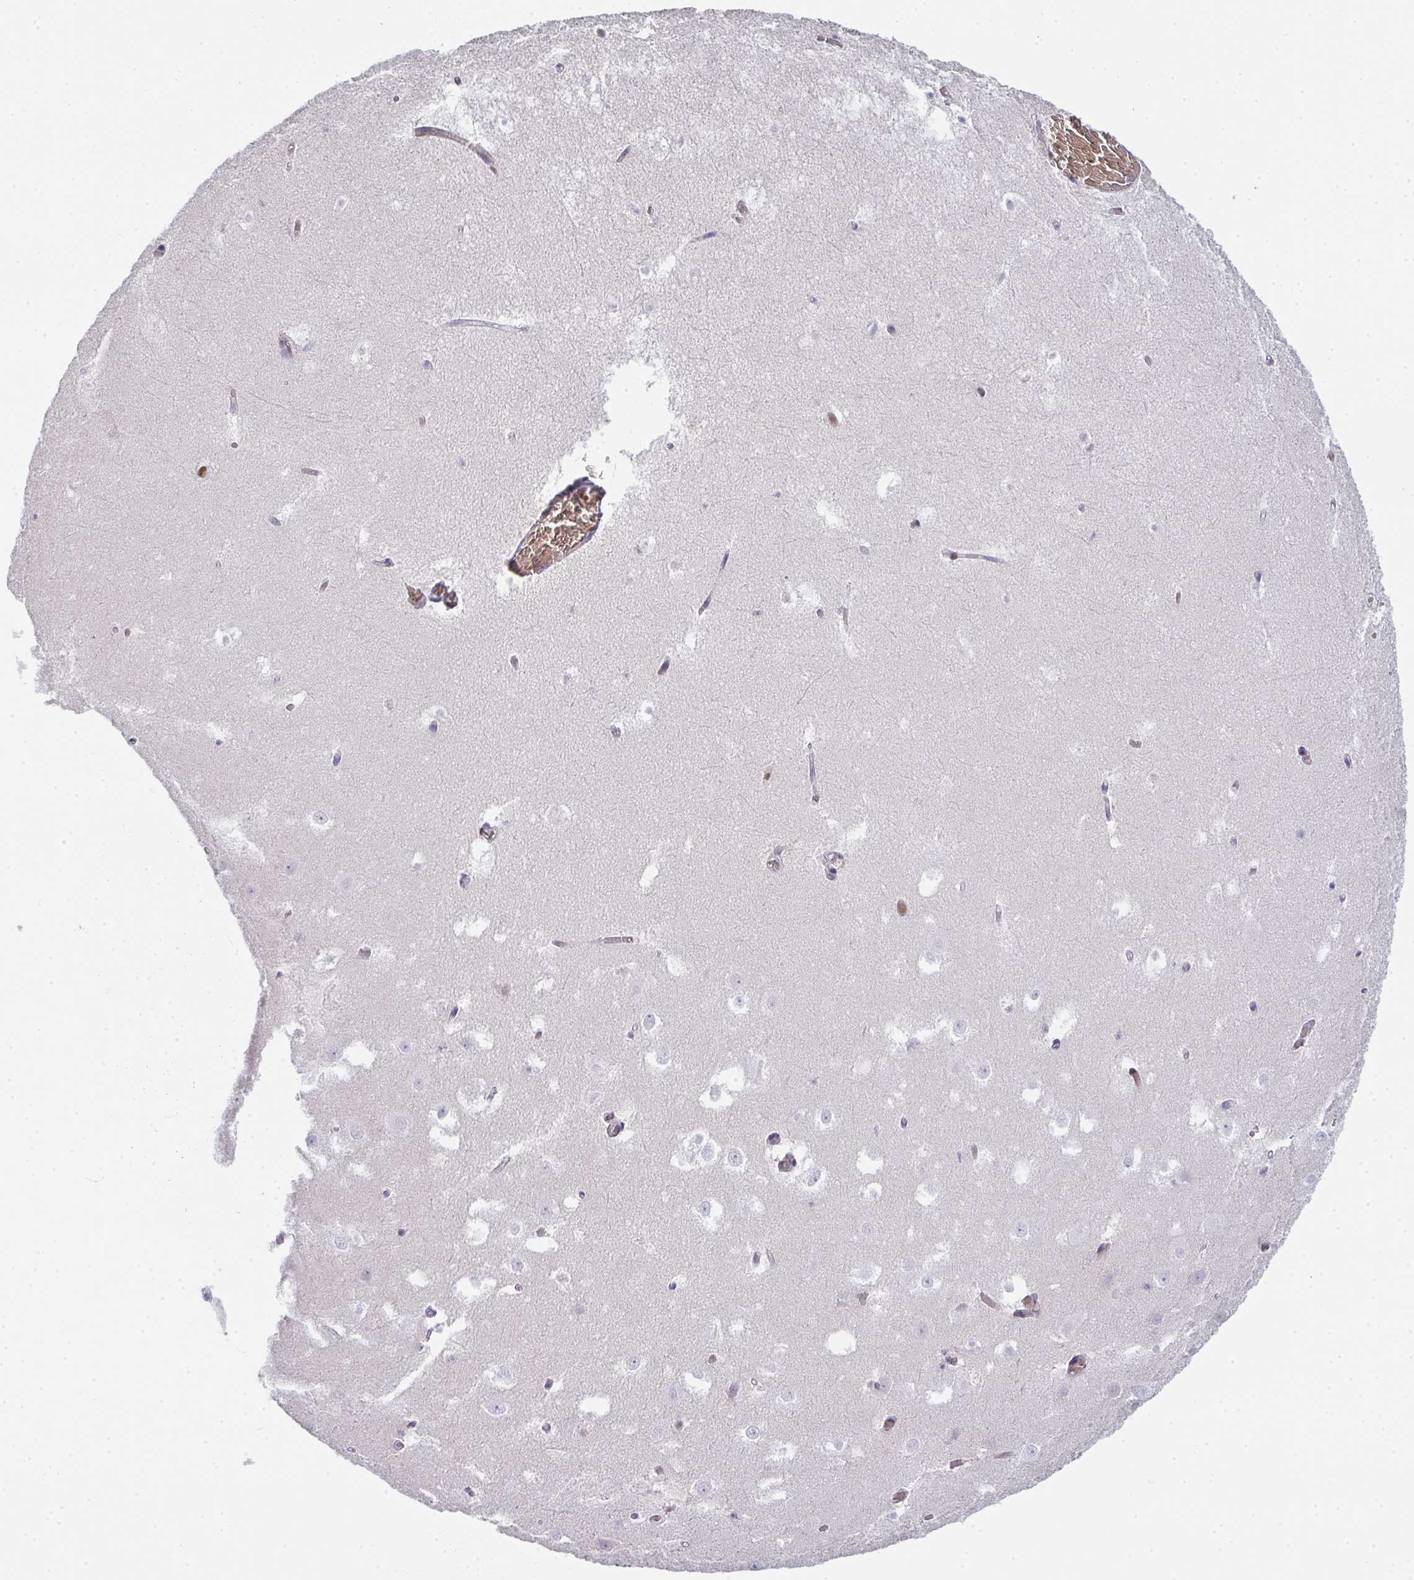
{"staining": {"intensity": "moderate", "quantity": "<25%", "location": "nuclear"}, "tissue": "hippocampus", "cell_type": "Glial cells", "image_type": "normal", "snomed": [{"axis": "morphology", "description": "Normal tissue, NOS"}, {"axis": "topography", "description": "Hippocampus"}], "caption": "Hippocampus stained with IHC exhibits moderate nuclear expression in approximately <25% of glial cells.", "gene": "TNMD", "patient": {"sex": "female", "age": 52}}